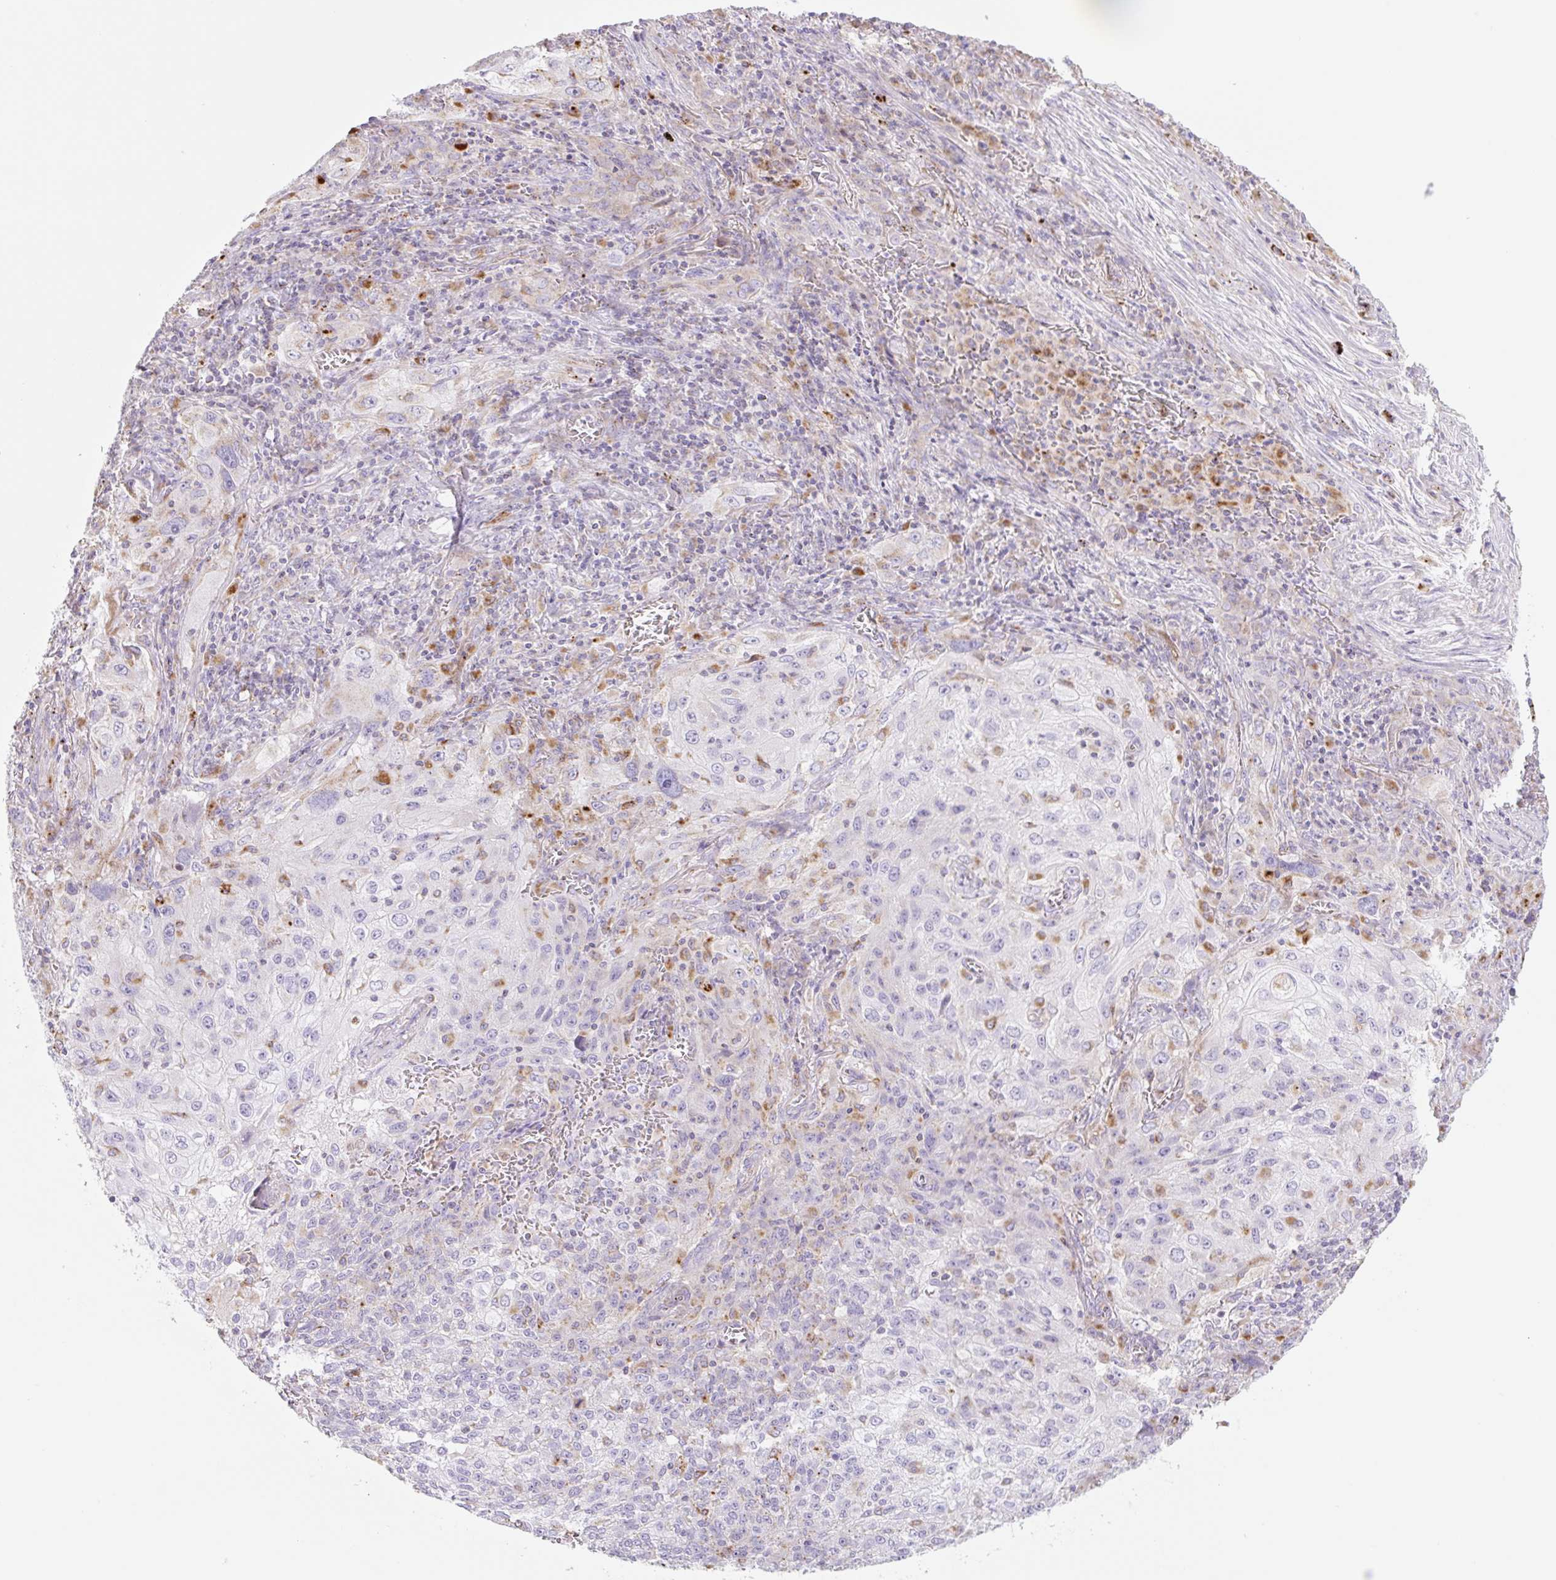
{"staining": {"intensity": "negative", "quantity": "none", "location": "none"}, "tissue": "lung cancer", "cell_type": "Tumor cells", "image_type": "cancer", "snomed": [{"axis": "morphology", "description": "Squamous cell carcinoma, NOS"}, {"axis": "topography", "description": "Lung"}], "caption": "Tumor cells are negative for brown protein staining in lung squamous cell carcinoma.", "gene": "CLEC3A", "patient": {"sex": "female", "age": 69}}